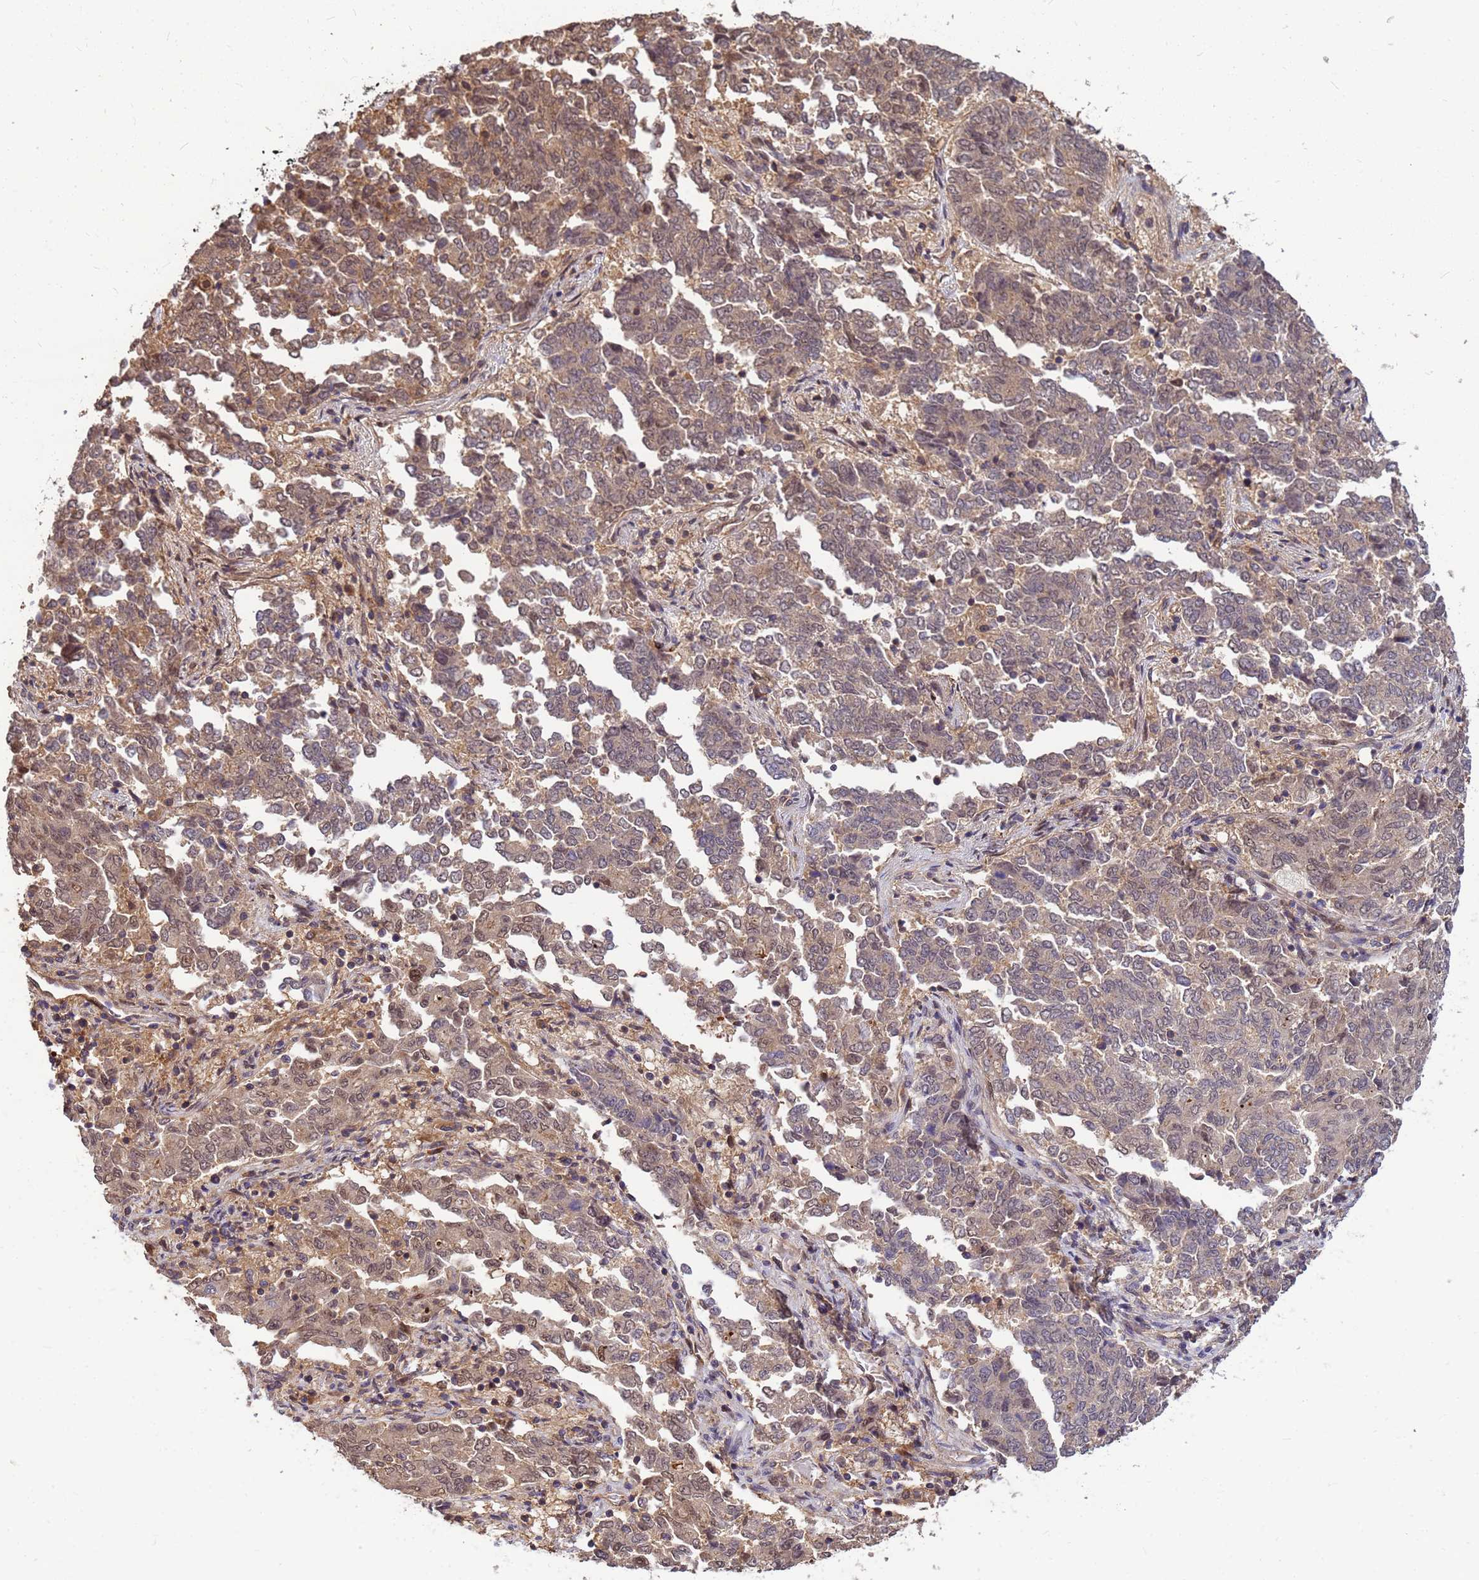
{"staining": {"intensity": "moderate", "quantity": ">75%", "location": "cytoplasmic/membranous,nuclear"}, "tissue": "endometrial cancer", "cell_type": "Tumor cells", "image_type": "cancer", "snomed": [{"axis": "morphology", "description": "Adenocarcinoma, NOS"}, {"axis": "topography", "description": "Endometrium"}], "caption": "The photomicrograph shows immunohistochemical staining of adenocarcinoma (endometrial). There is moderate cytoplasmic/membranous and nuclear expression is identified in approximately >75% of tumor cells. (brown staining indicates protein expression, while blue staining denotes nuclei).", "gene": "DUS4L", "patient": {"sex": "female", "age": 80}}